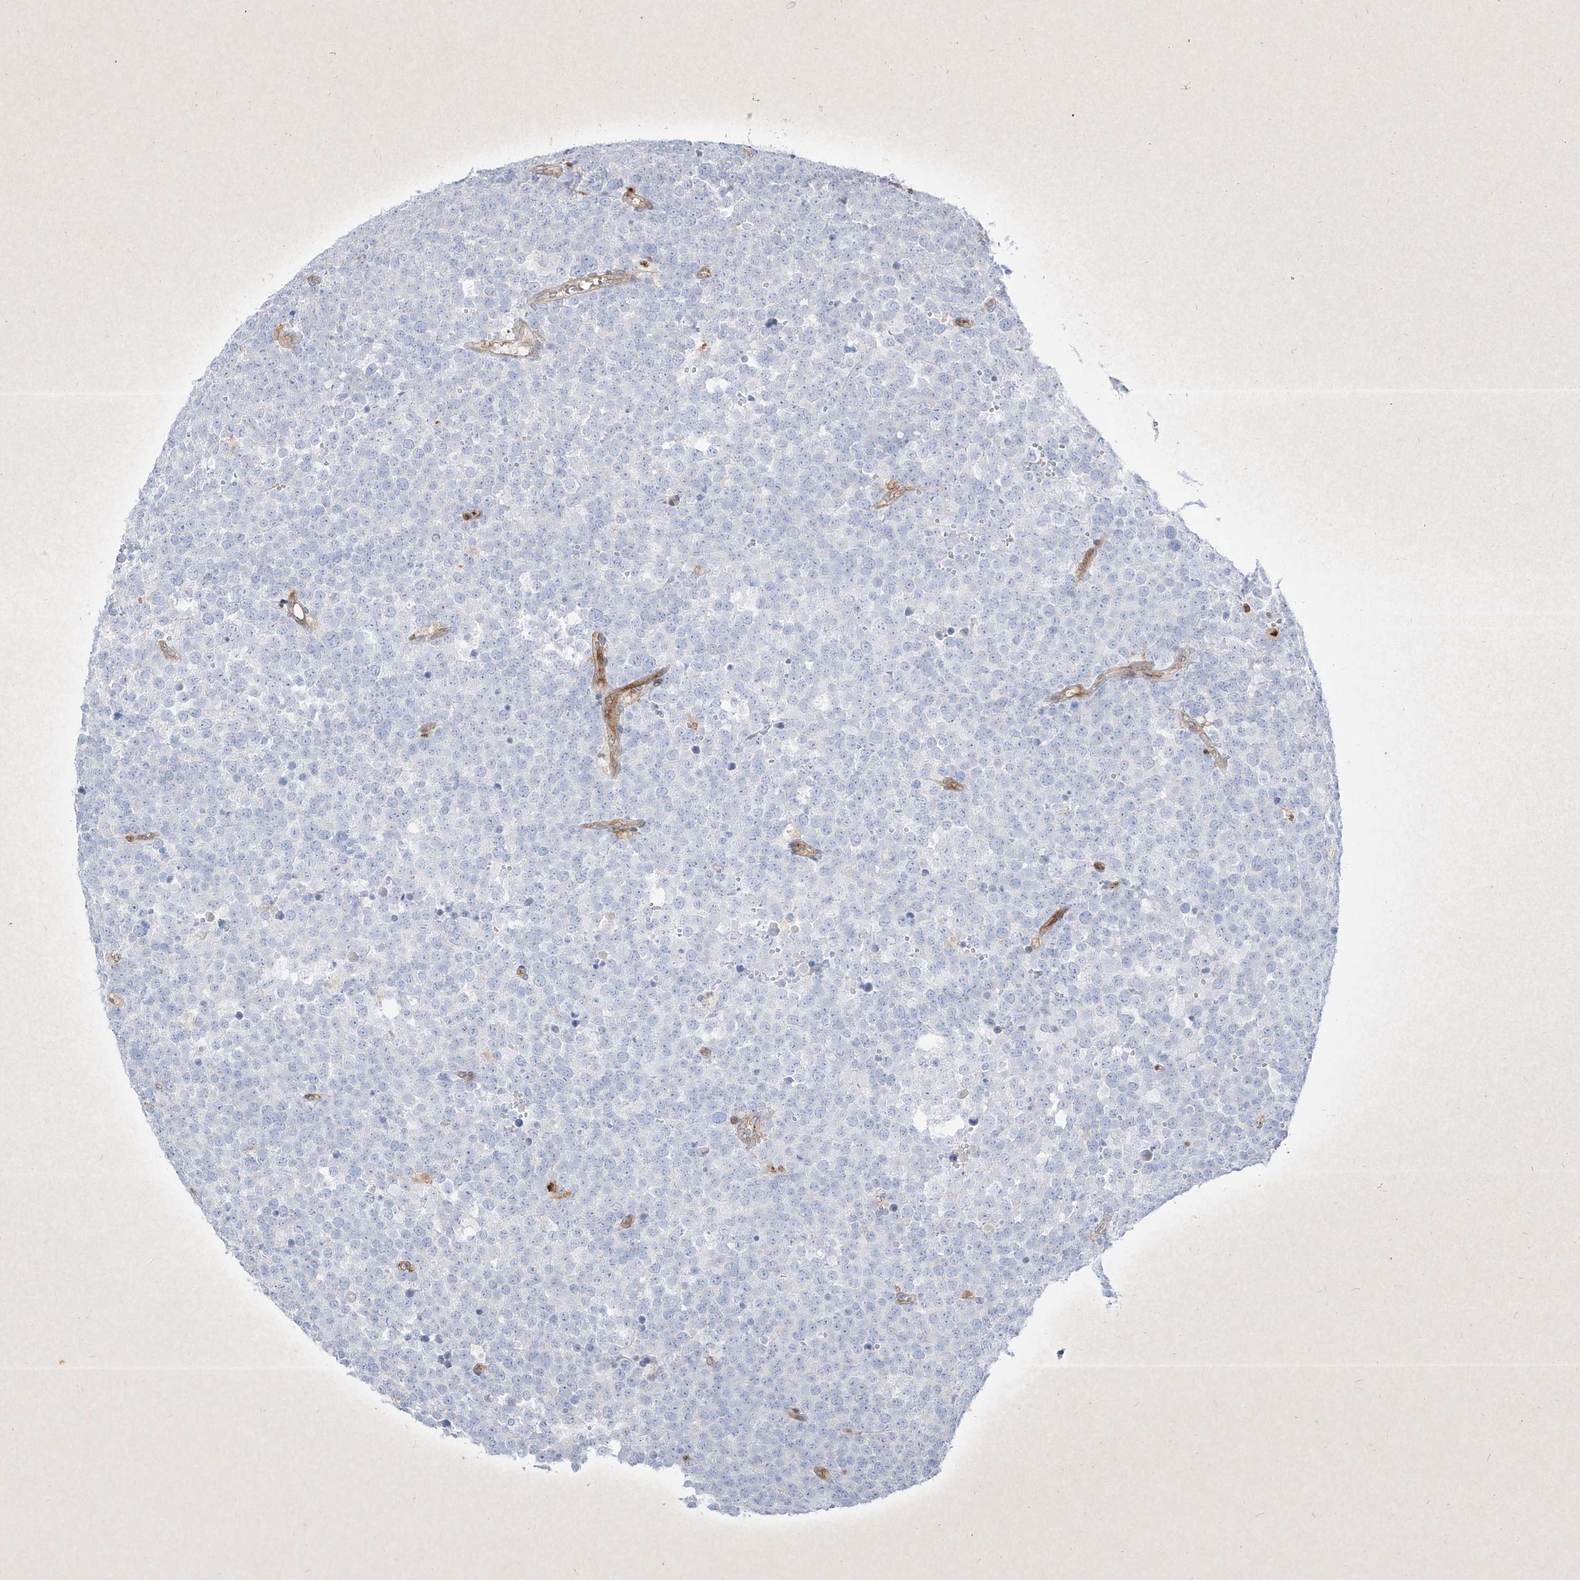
{"staining": {"intensity": "negative", "quantity": "none", "location": "none"}, "tissue": "testis cancer", "cell_type": "Tumor cells", "image_type": "cancer", "snomed": [{"axis": "morphology", "description": "Seminoma, NOS"}, {"axis": "topography", "description": "Testis"}], "caption": "Tumor cells are negative for protein expression in human testis seminoma.", "gene": "PSMB10", "patient": {"sex": "male", "age": 71}}